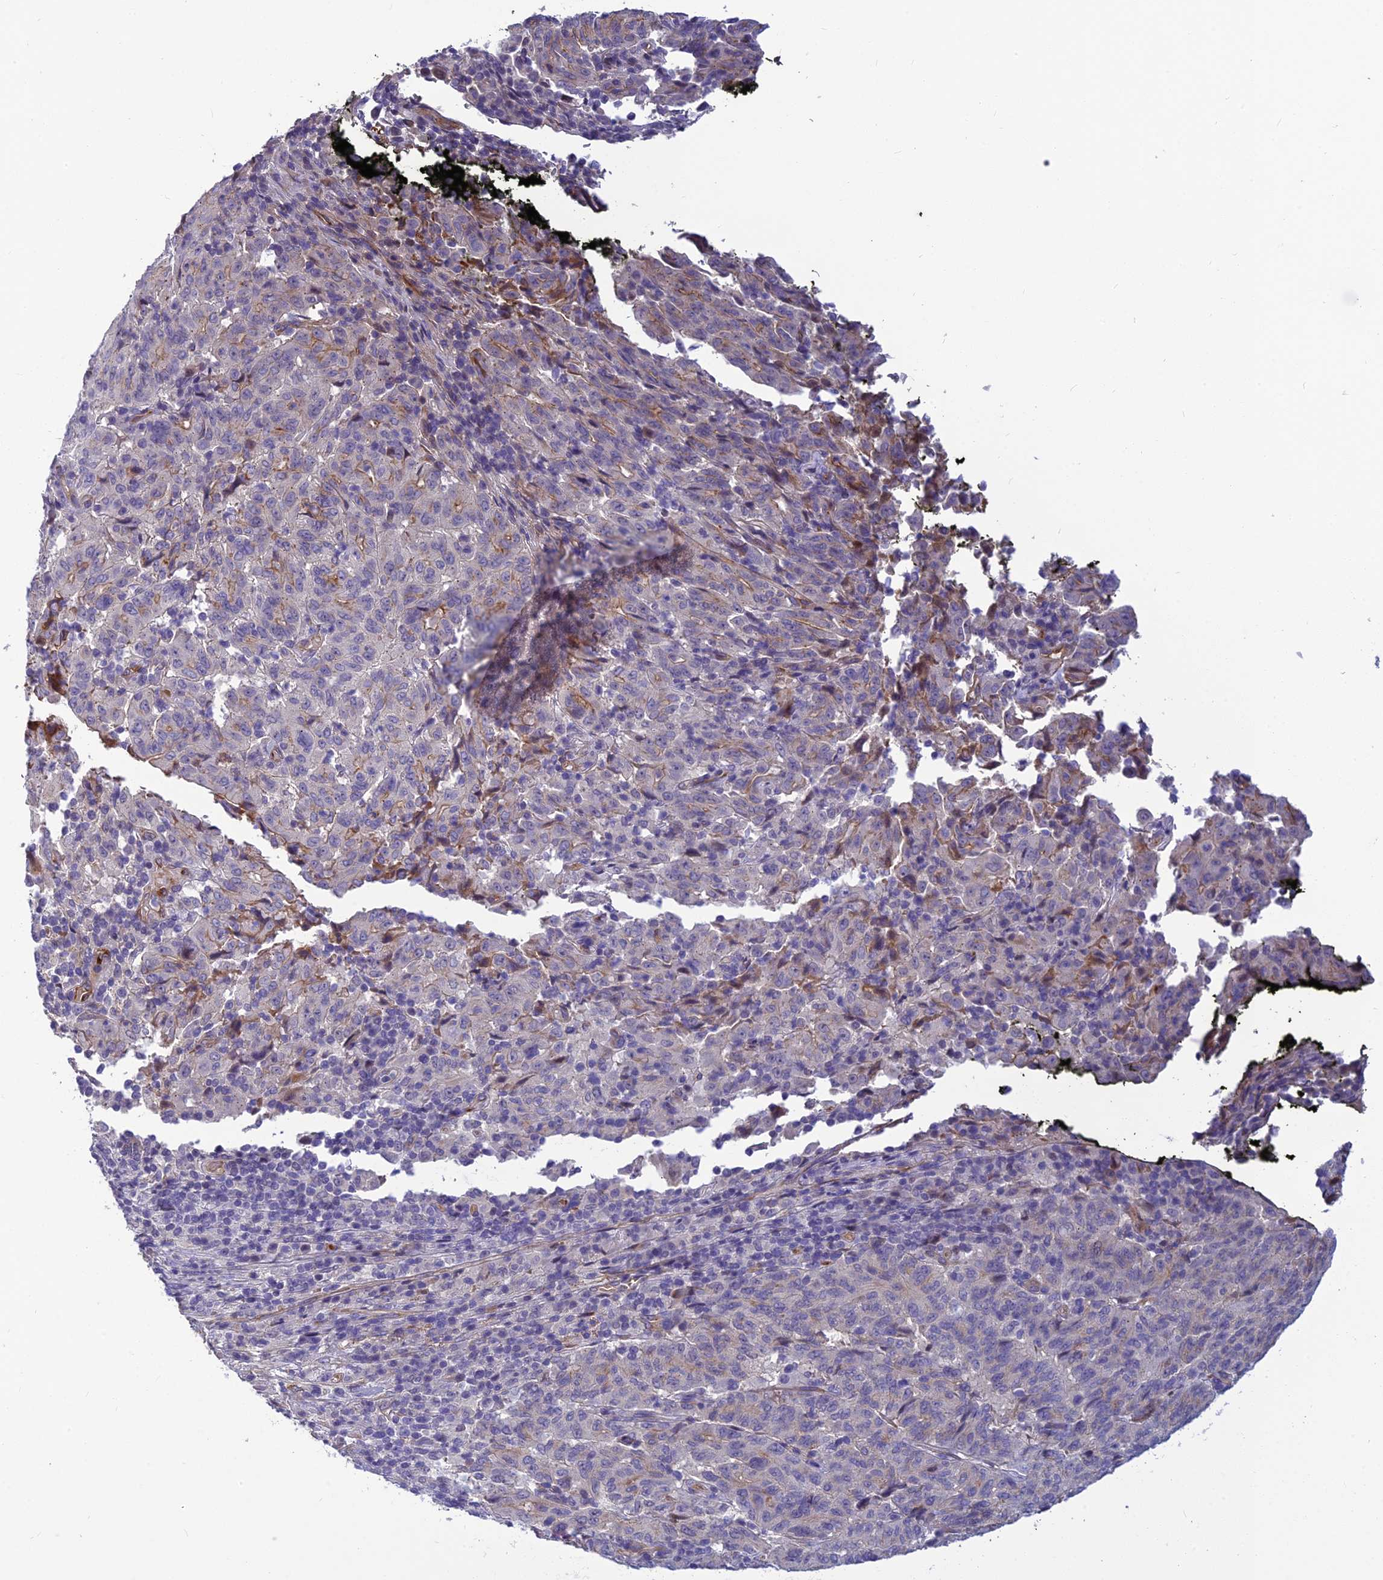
{"staining": {"intensity": "weak", "quantity": "<25%", "location": "cytoplasmic/membranous"}, "tissue": "pancreatic cancer", "cell_type": "Tumor cells", "image_type": "cancer", "snomed": [{"axis": "morphology", "description": "Adenocarcinoma, NOS"}, {"axis": "topography", "description": "Pancreas"}], "caption": "Tumor cells are negative for protein expression in human adenocarcinoma (pancreatic). (Stains: DAB immunohistochemistry with hematoxylin counter stain, Microscopy: brightfield microscopy at high magnification).", "gene": "CLEC11A", "patient": {"sex": "male", "age": 63}}